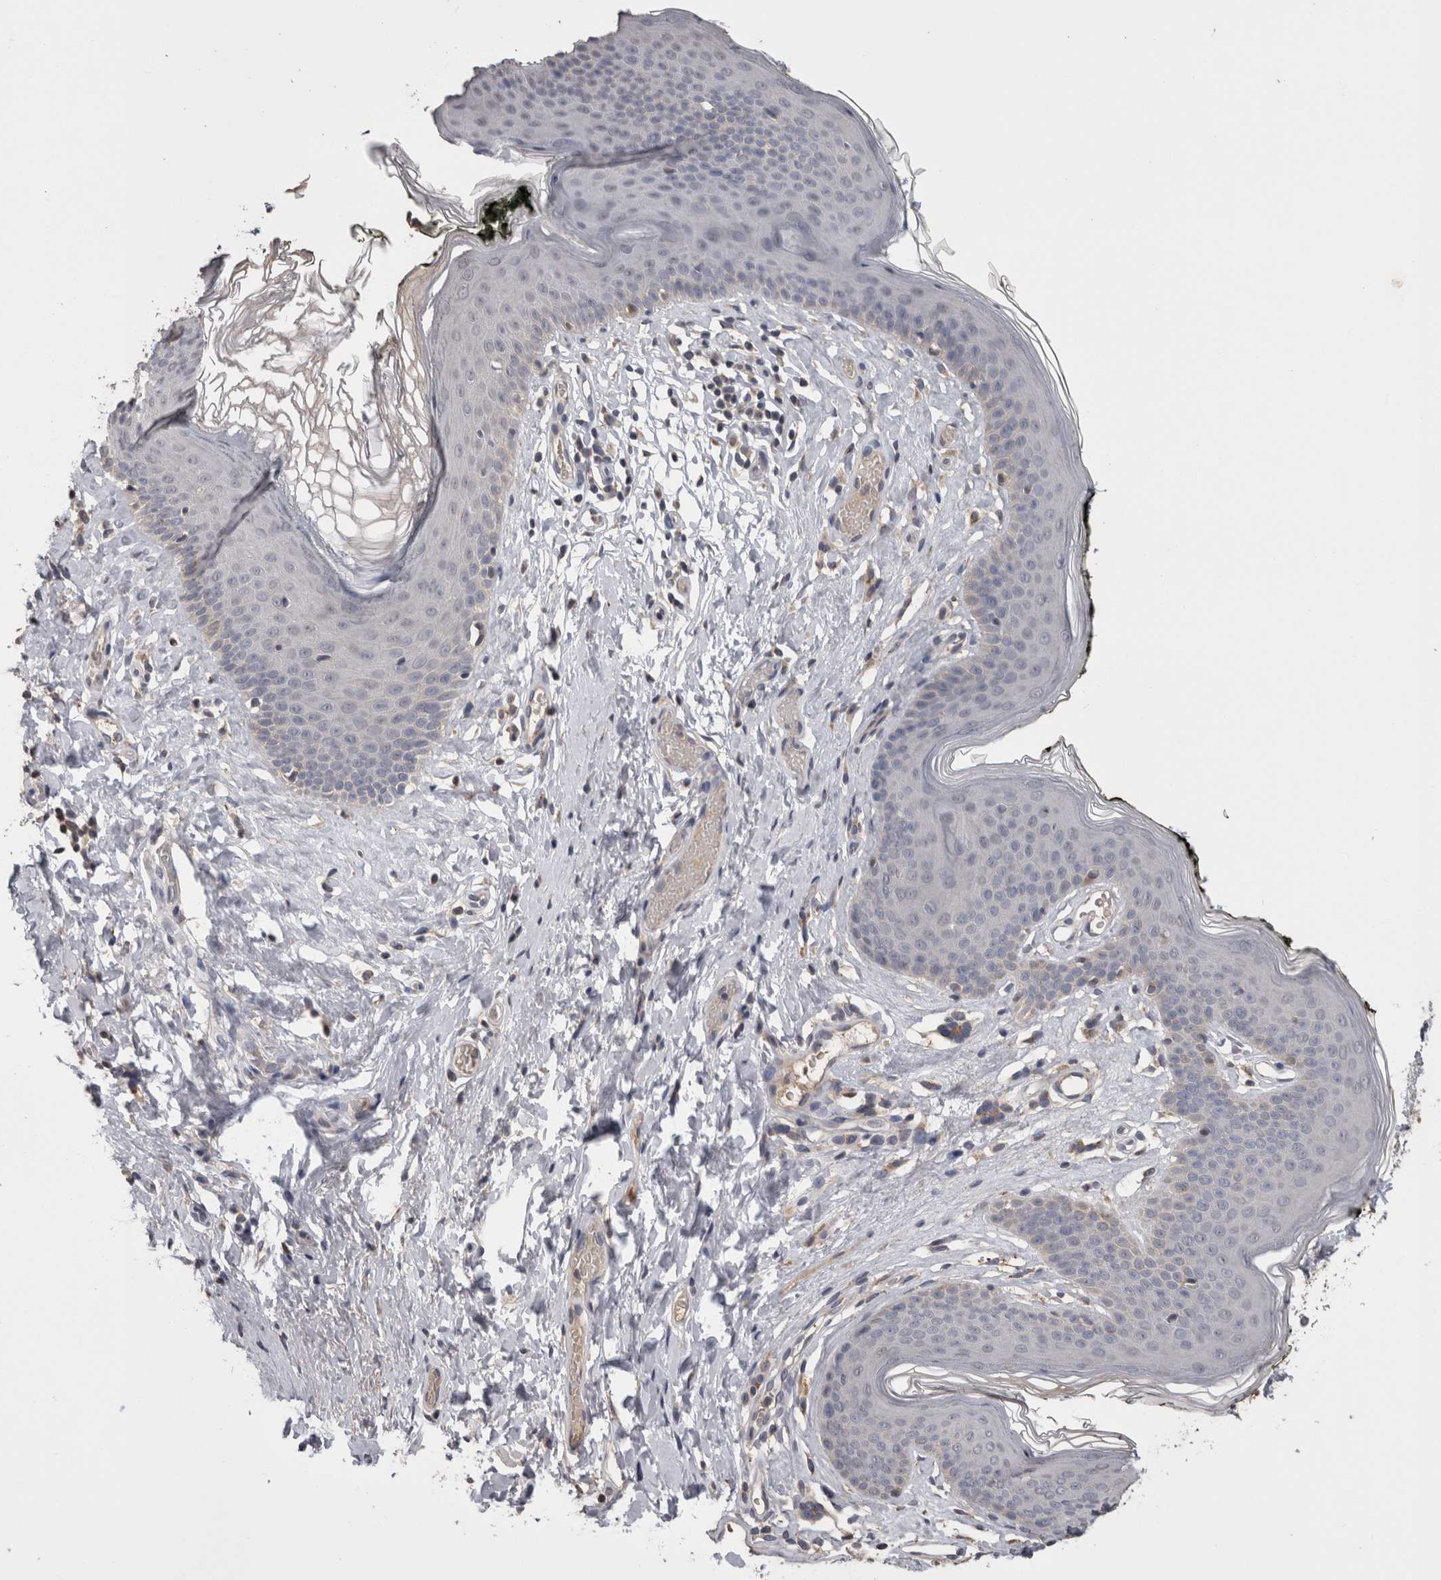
{"staining": {"intensity": "negative", "quantity": "none", "location": "none"}, "tissue": "skin", "cell_type": "Epidermal cells", "image_type": "normal", "snomed": [{"axis": "morphology", "description": "Normal tissue, NOS"}, {"axis": "morphology", "description": "Inflammation, NOS"}, {"axis": "topography", "description": "Vulva"}], "caption": "An image of skin stained for a protein displays no brown staining in epidermal cells. (DAB (3,3'-diaminobenzidine) immunohistochemistry, high magnification).", "gene": "ANXA13", "patient": {"sex": "female", "age": 84}}